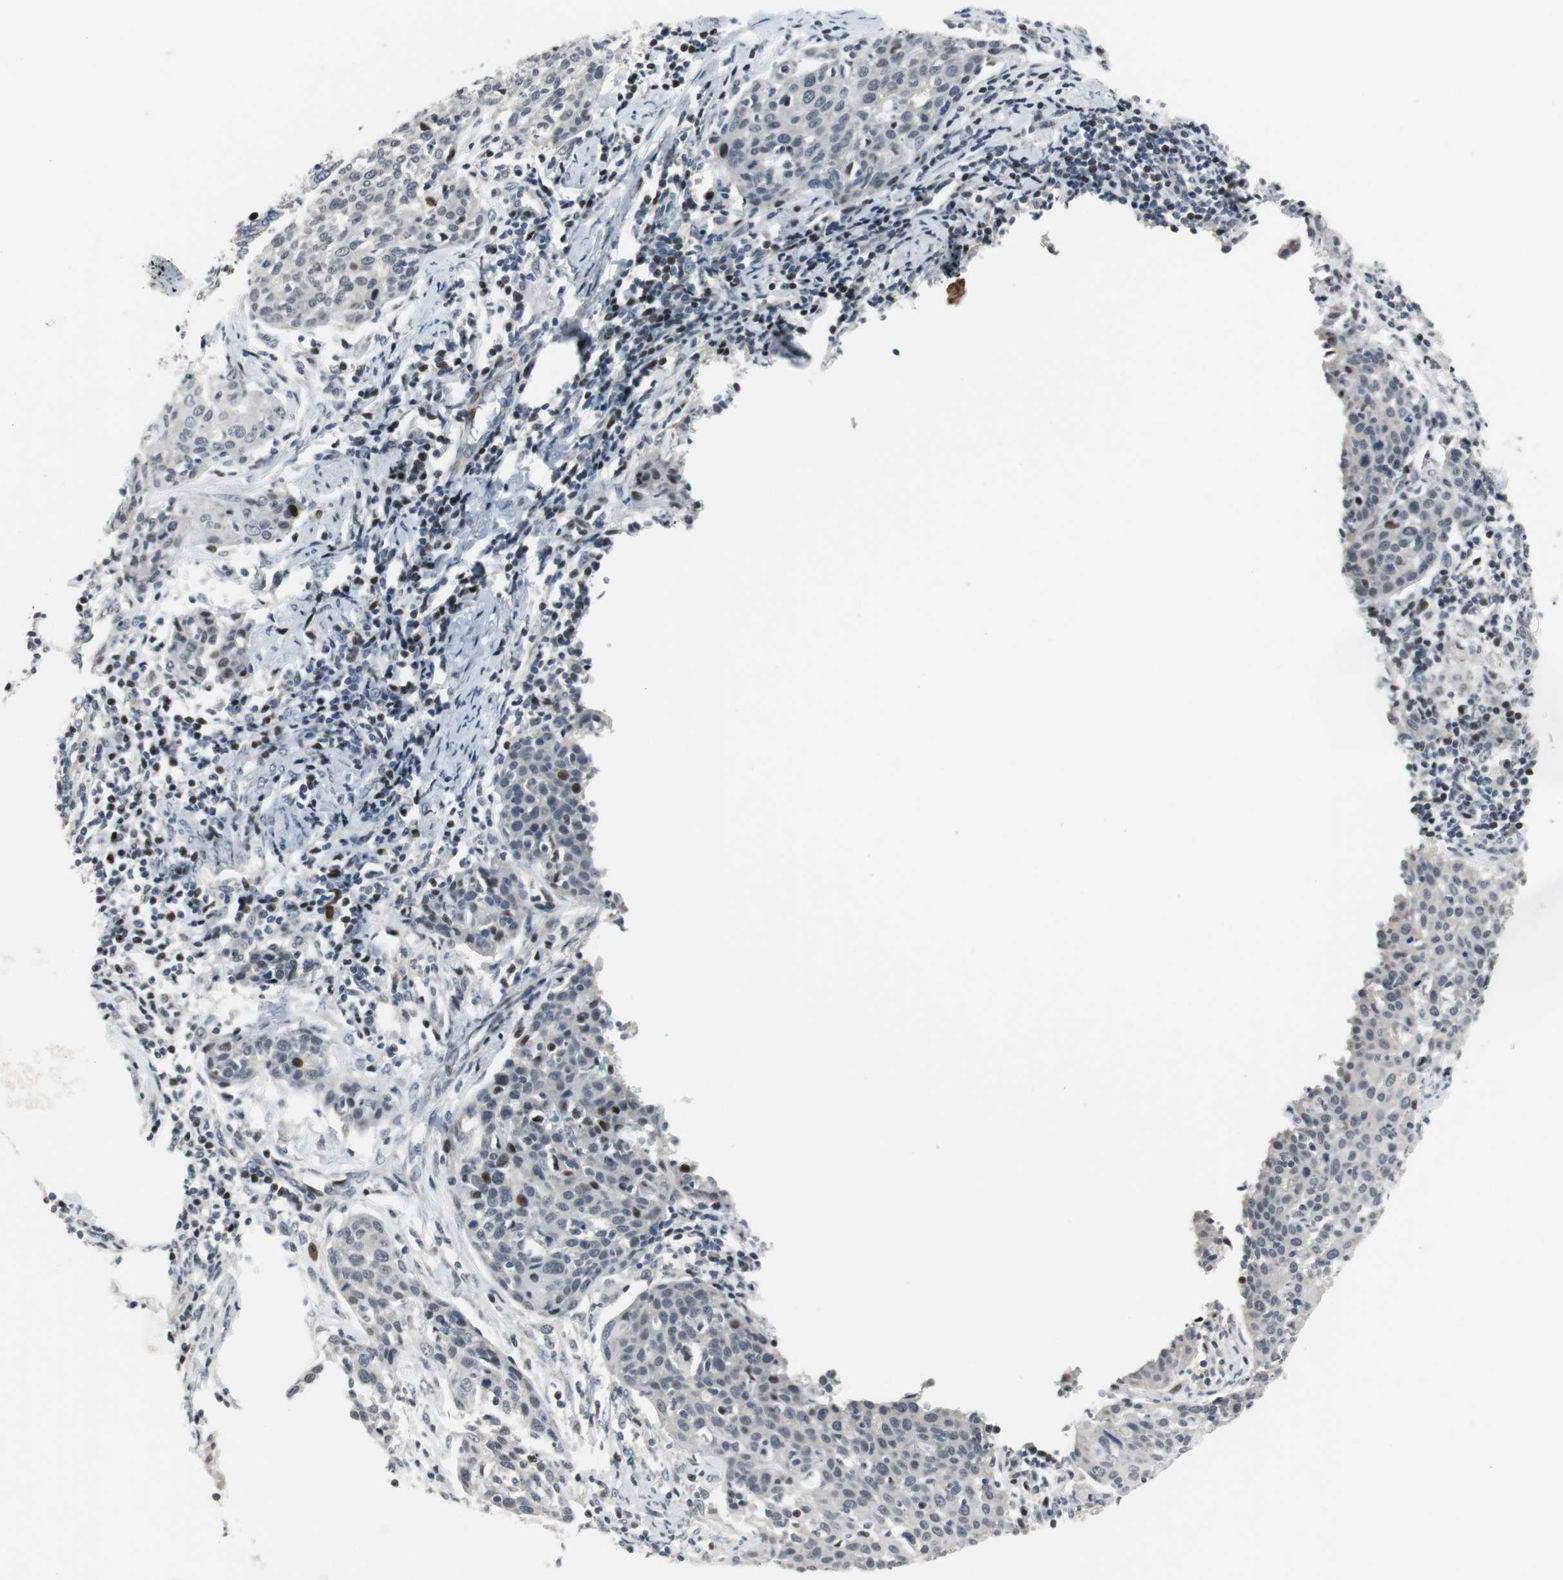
{"staining": {"intensity": "weak", "quantity": "<25%", "location": "nuclear"}, "tissue": "cervical cancer", "cell_type": "Tumor cells", "image_type": "cancer", "snomed": [{"axis": "morphology", "description": "Squamous cell carcinoma, NOS"}, {"axis": "topography", "description": "Cervix"}], "caption": "Immunohistochemistry of cervical cancer displays no staining in tumor cells.", "gene": "RAD1", "patient": {"sex": "female", "age": 38}}